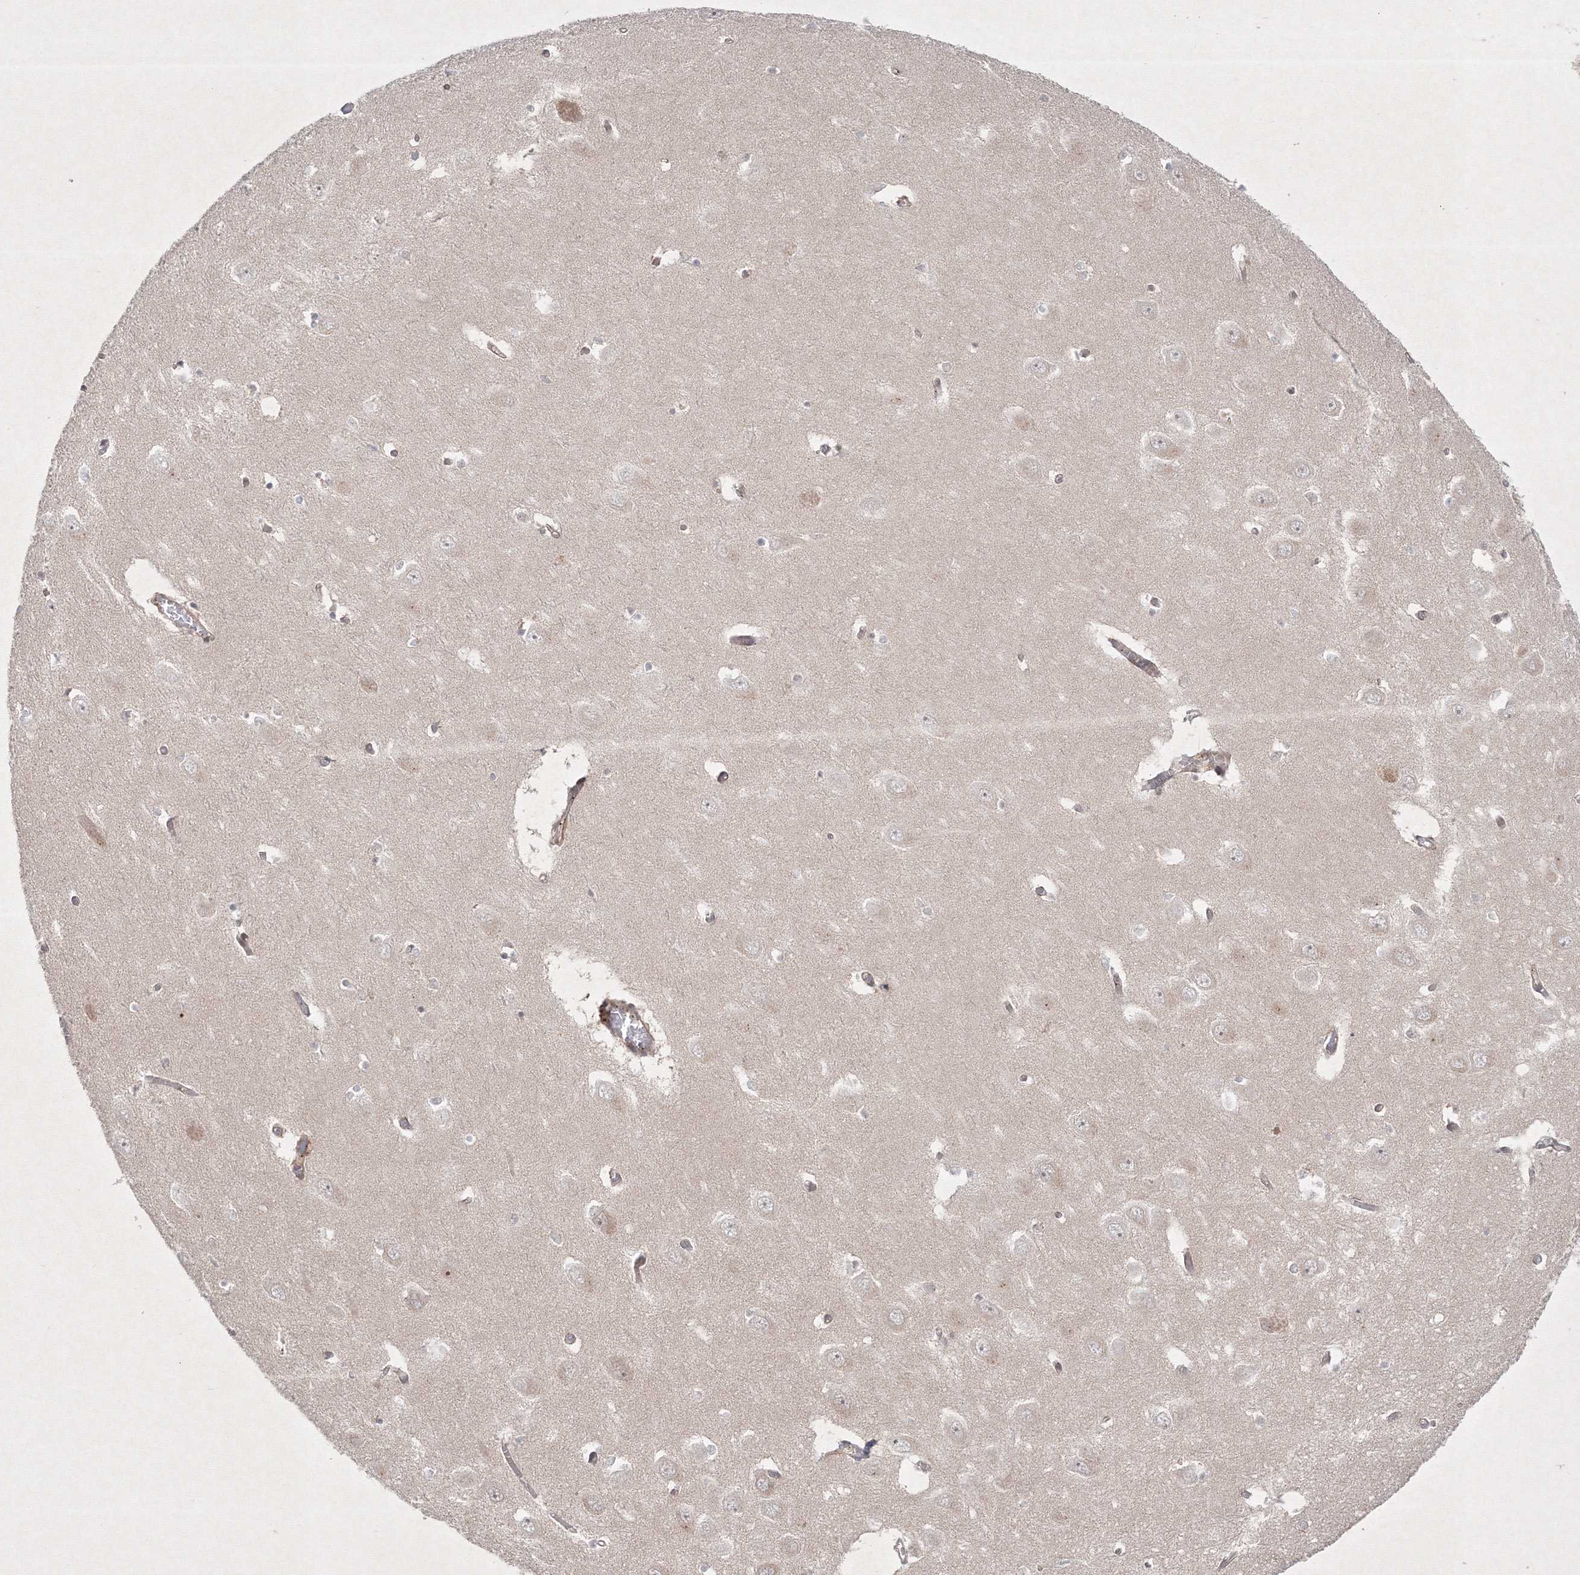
{"staining": {"intensity": "weak", "quantity": "<25%", "location": "cytoplasmic/membranous,nuclear"}, "tissue": "hippocampus", "cell_type": "Glial cells", "image_type": "normal", "snomed": [{"axis": "morphology", "description": "Normal tissue, NOS"}, {"axis": "topography", "description": "Hippocampus"}], "caption": "There is no significant positivity in glial cells of hippocampus.", "gene": "KIF20A", "patient": {"sex": "male", "age": 70}}